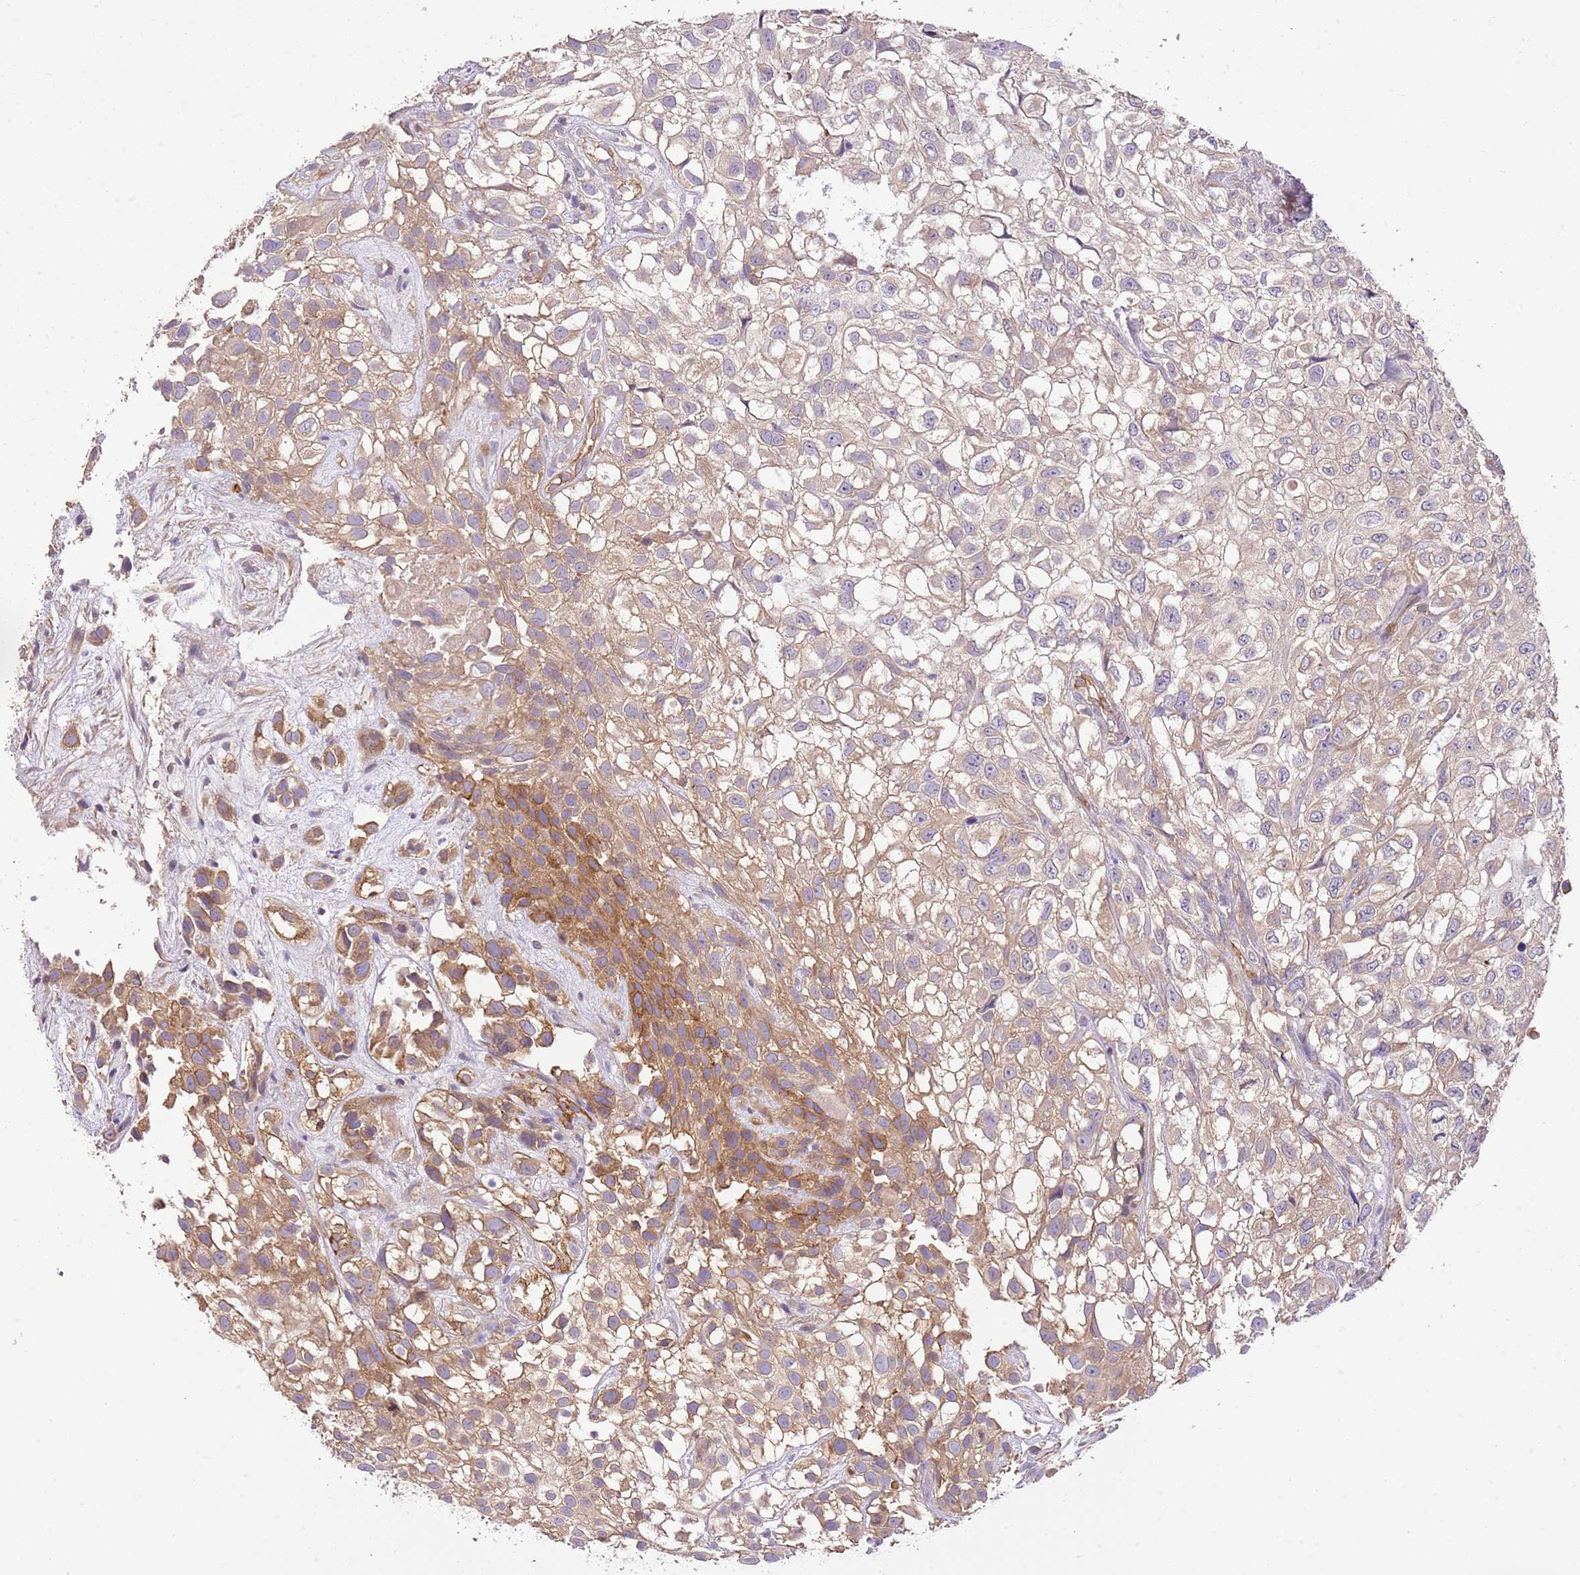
{"staining": {"intensity": "moderate", "quantity": "25%-75%", "location": "cytoplasmic/membranous"}, "tissue": "urothelial cancer", "cell_type": "Tumor cells", "image_type": "cancer", "snomed": [{"axis": "morphology", "description": "Urothelial carcinoma, High grade"}, {"axis": "topography", "description": "Urinary bladder"}], "caption": "Urothelial cancer was stained to show a protein in brown. There is medium levels of moderate cytoplasmic/membranous positivity in about 25%-75% of tumor cells.", "gene": "DOCK9", "patient": {"sex": "male", "age": 56}}